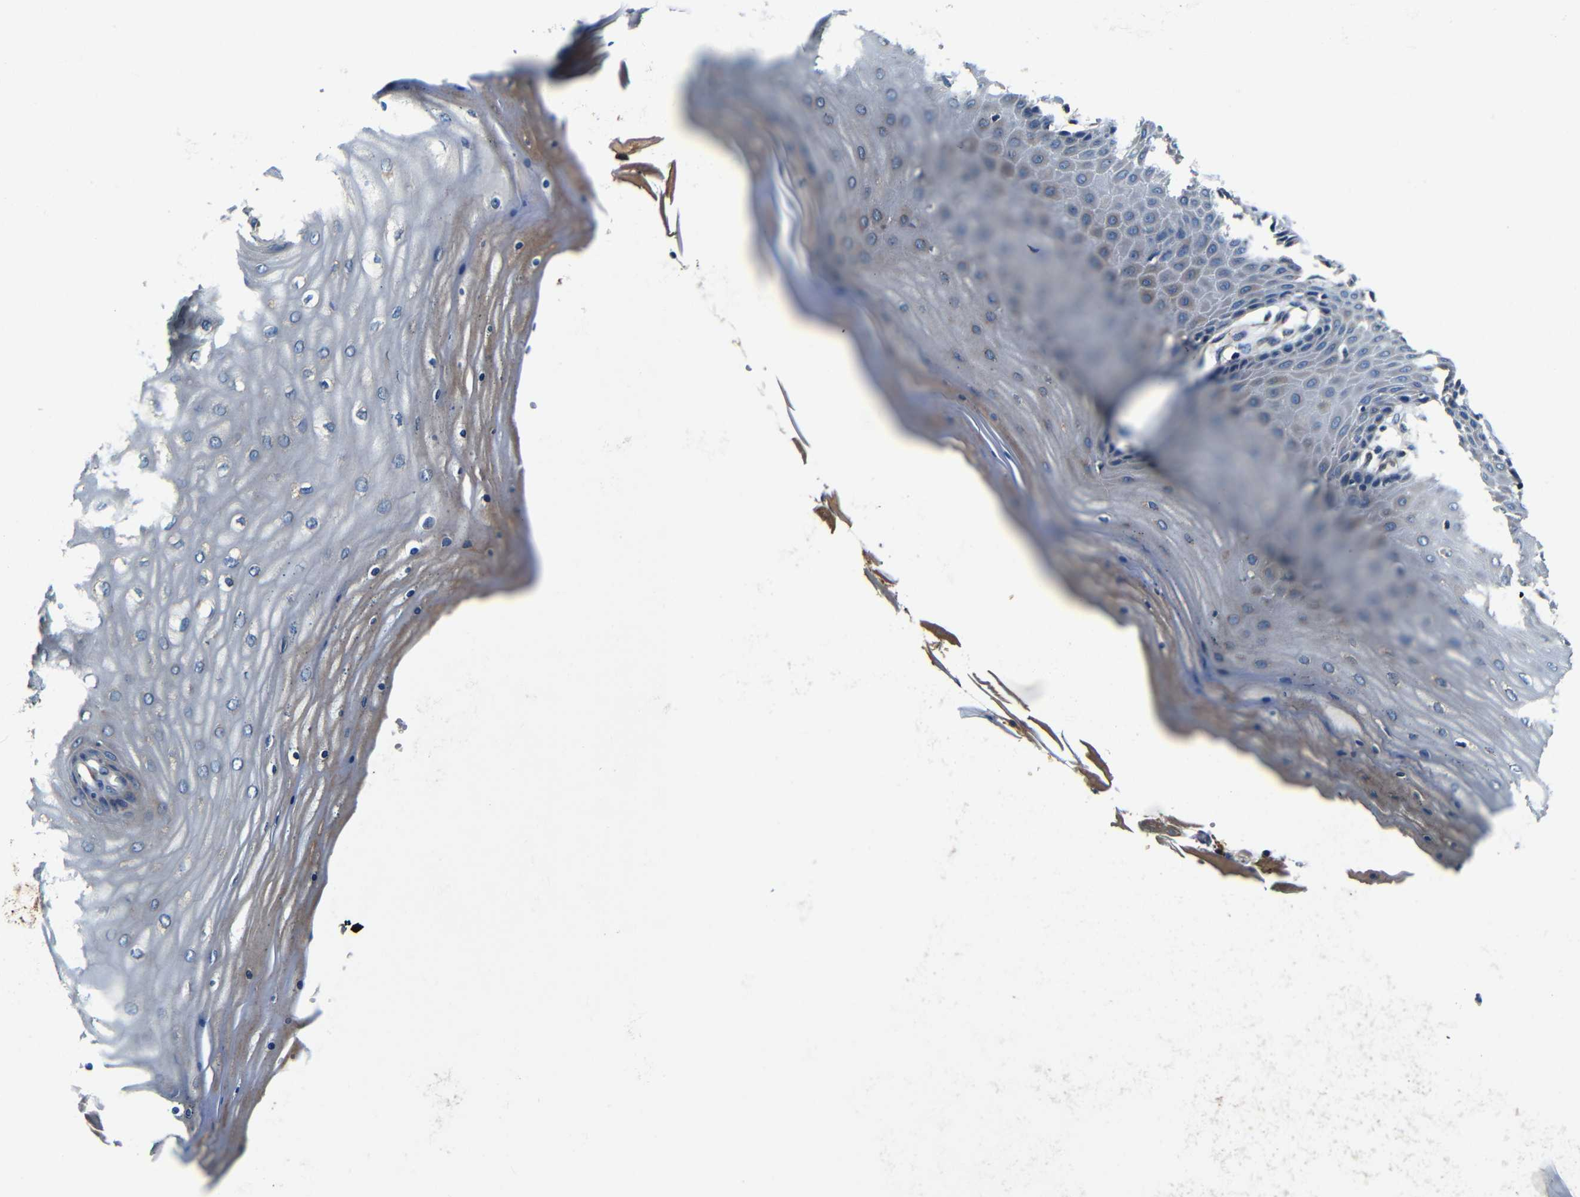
{"staining": {"intensity": "moderate", "quantity": "<25%", "location": "cytoplasmic/membranous"}, "tissue": "cervix", "cell_type": "Squamous epithelial cells", "image_type": "normal", "snomed": [{"axis": "morphology", "description": "Normal tissue, NOS"}, {"axis": "topography", "description": "Cervix"}], "caption": "Benign cervix exhibits moderate cytoplasmic/membranous staining in about <25% of squamous epithelial cells, visualized by immunohistochemistry.", "gene": "MTX1", "patient": {"sex": "female", "age": 55}}